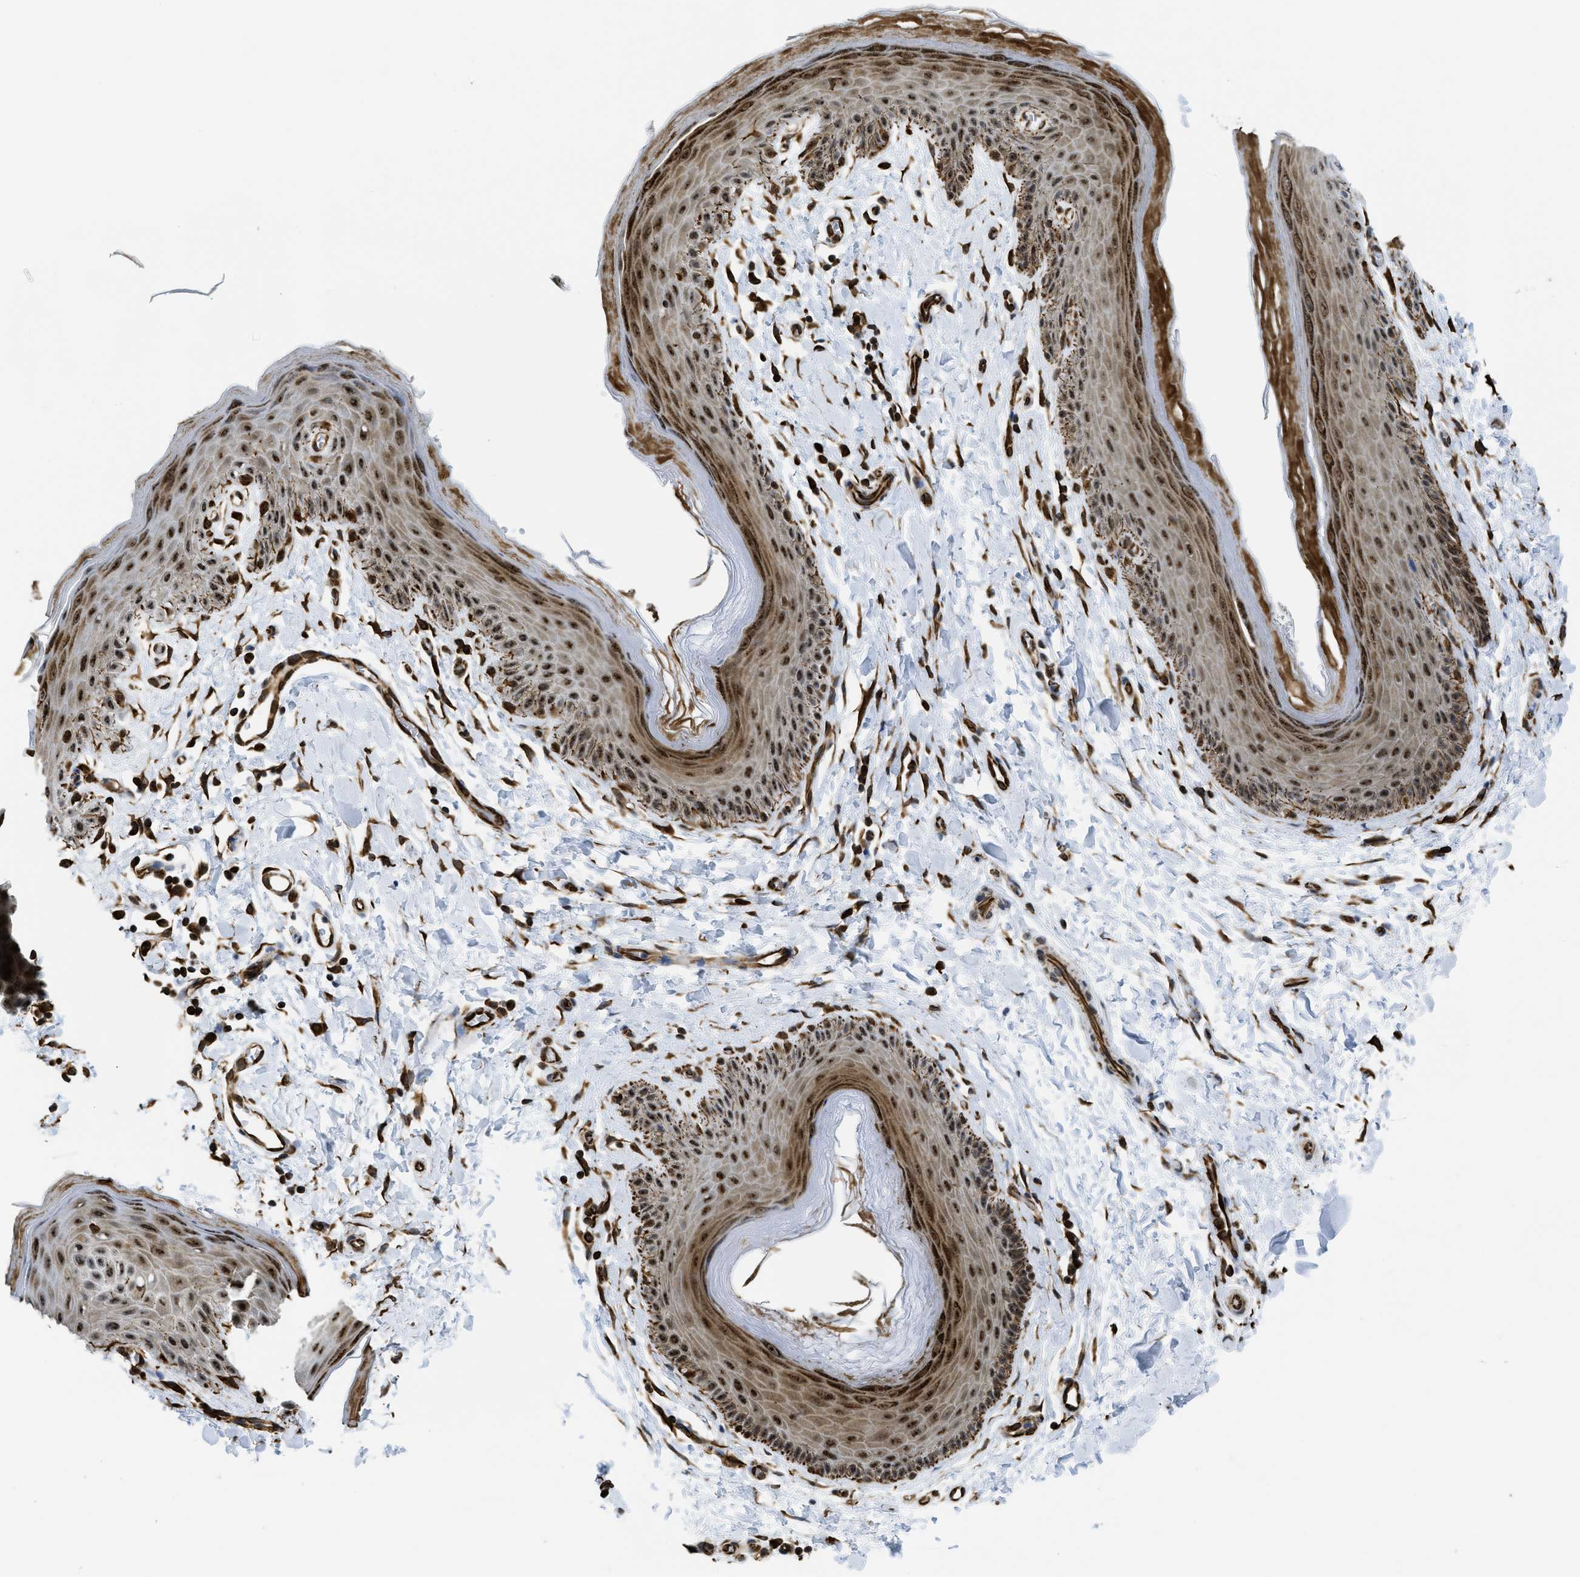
{"staining": {"intensity": "strong", "quantity": ">75%", "location": "cytoplasmic/membranous,nuclear"}, "tissue": "skin", "cell_type": "Epidermal cells", "image_type": "normal", "snomed": [{"axis": "morphology", "description": "Normal tissue, NOS"}, {"axis": "topography", "description": "Anal"}], "caption": "Protein staining of normal skin demonstrates strong cytoplasmic/membranous,nuclear positivity in approximately >75% of epidermal cells.", "gene": "LRRC8B", "patient": {"sex": "male", "age": 44}}